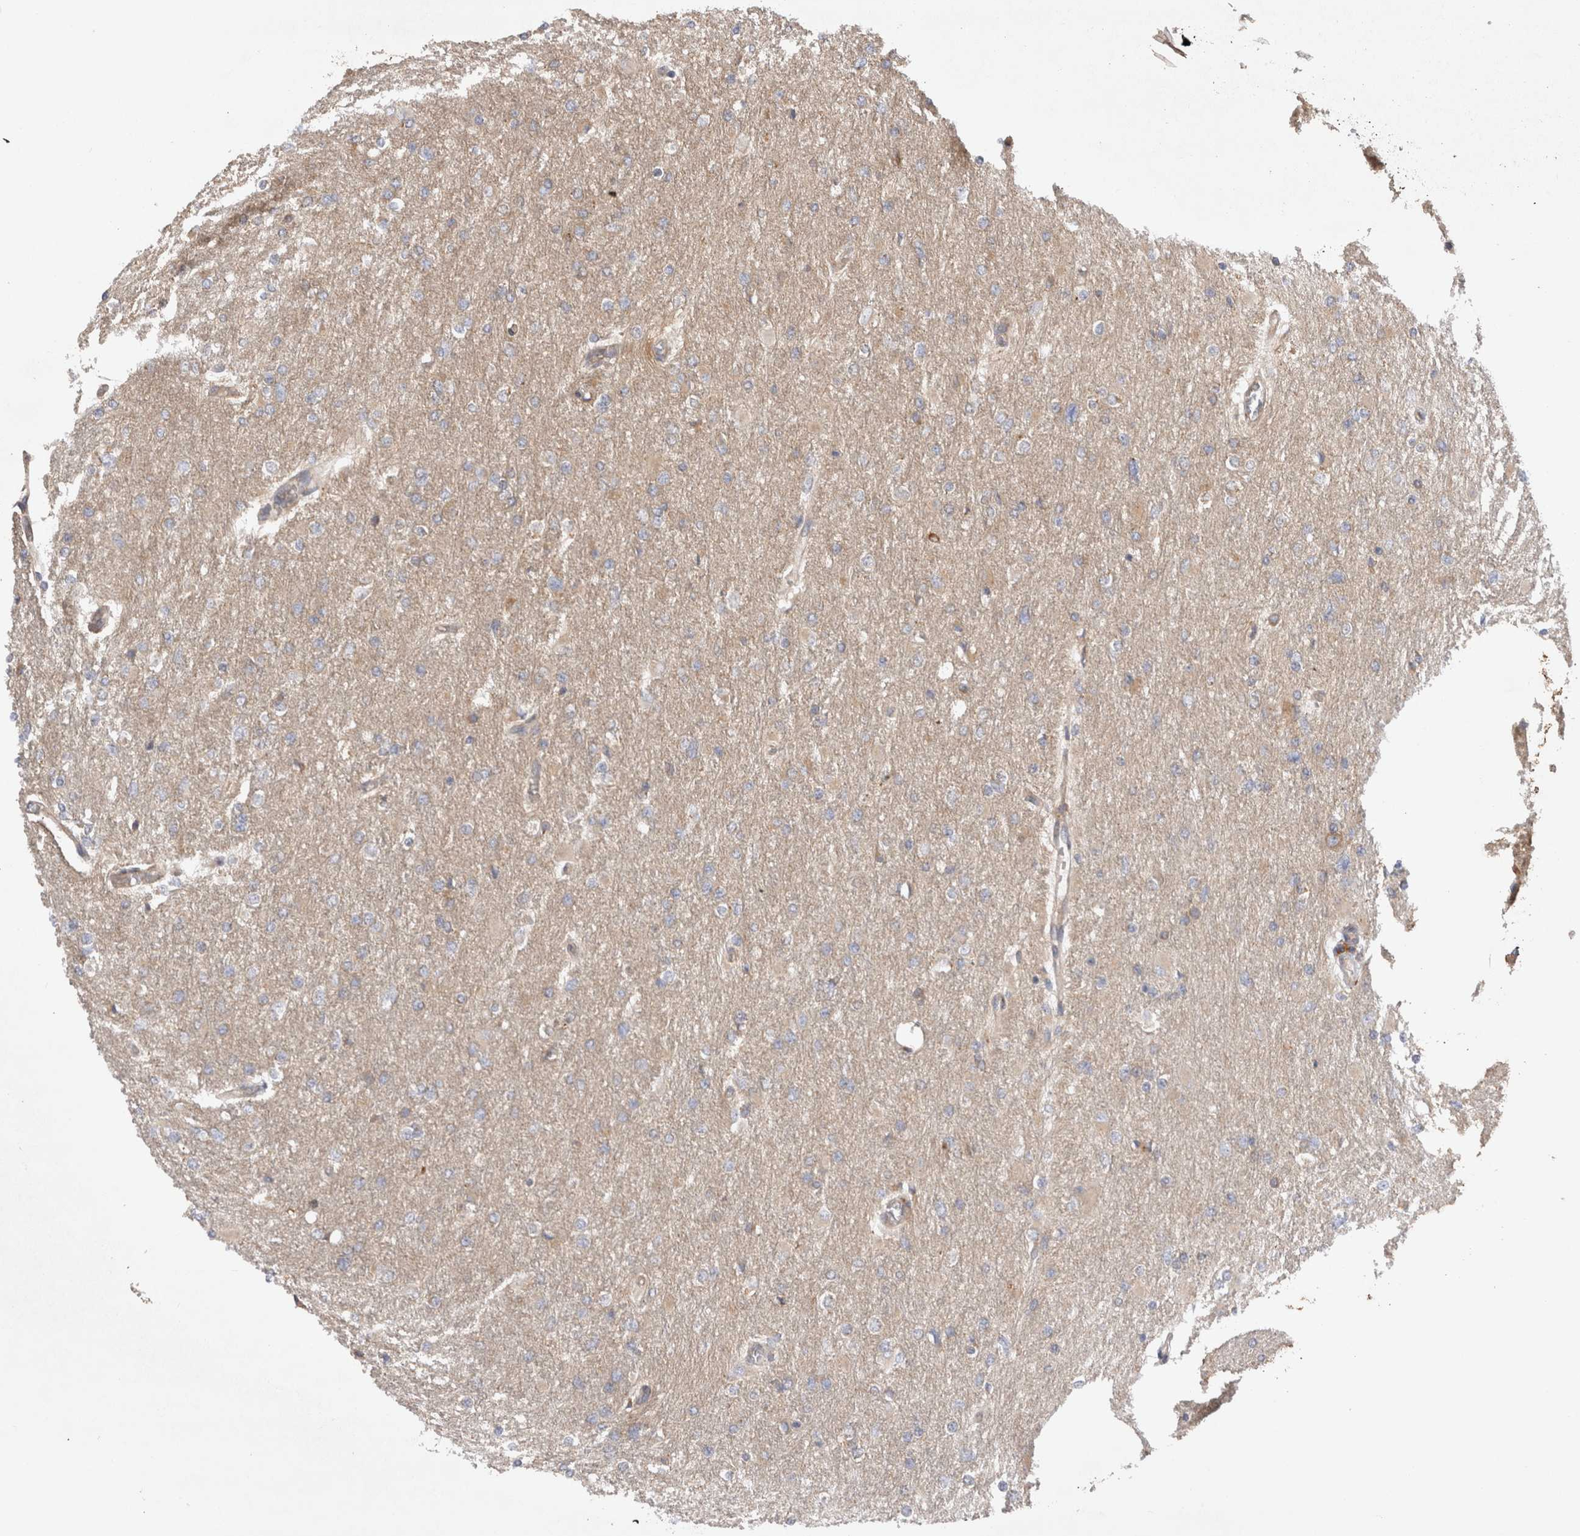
{"staining": {"intensity": "negative", "quantity": "none", "location": "none"}, "tissue": "glioma", "cell_type": "Tumor cells", "image_type": "cancer", "snomed": [{"axis": "morphology", "description": "Glioma, malignant, High grade"}, {"axis": "topography", "description": "Cerebral cortex"}], "caption": "Malignant high-grade glioma was stained to show a protein in brown. There is no significant staining in tumor cells. (Stains: DAB (3,3'-diaminobenzidine) immunohistochemistry with hematoxylin counter stain, Microscopy: brightfield microscopy at high magnification).", "gene": "PDCD10", "patient": {"sex": "female", "age": 36}}